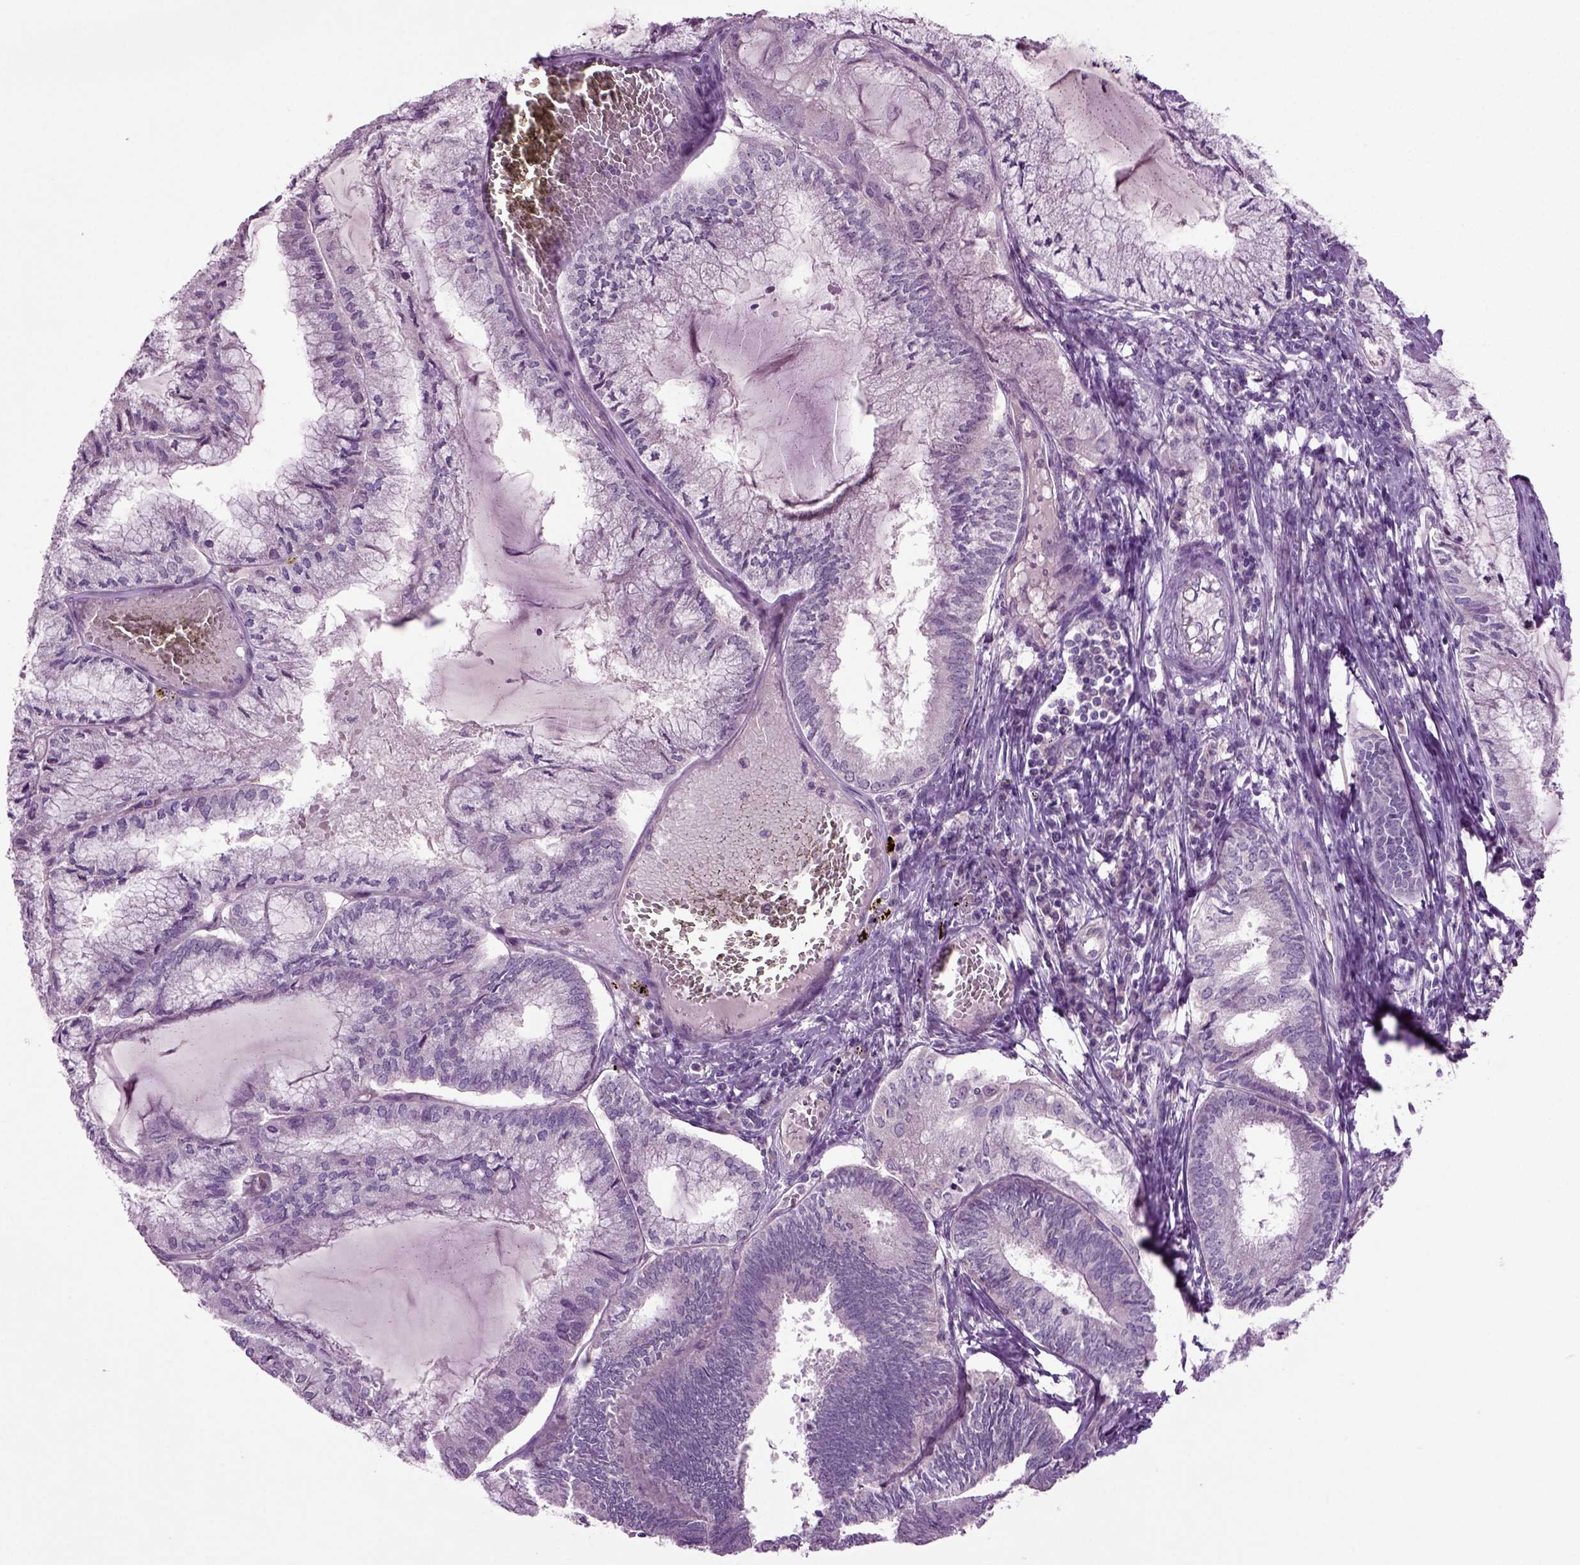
{"staining": {"intensity": "negative", "quantity": "none", "location": "none"}, "tissue": "endometrial cancer", "cell_type": "Tumor cells", "image_type": "cancer", "snomed": [{"axis": "morphology", "description": "Carcinoma, NOS"}, {"axis": "topography", "description": "Endometrium"}], "caption": "This photomicrograph is of endometrial cancer (carcinoma) stained with immunohistochemistry to label a protein in brown with the nuclei are counter-stained blue. There is no positivity in tumor cells.", "gene": "COL9A2", "patient": {"sex": "female", "age": 62}}